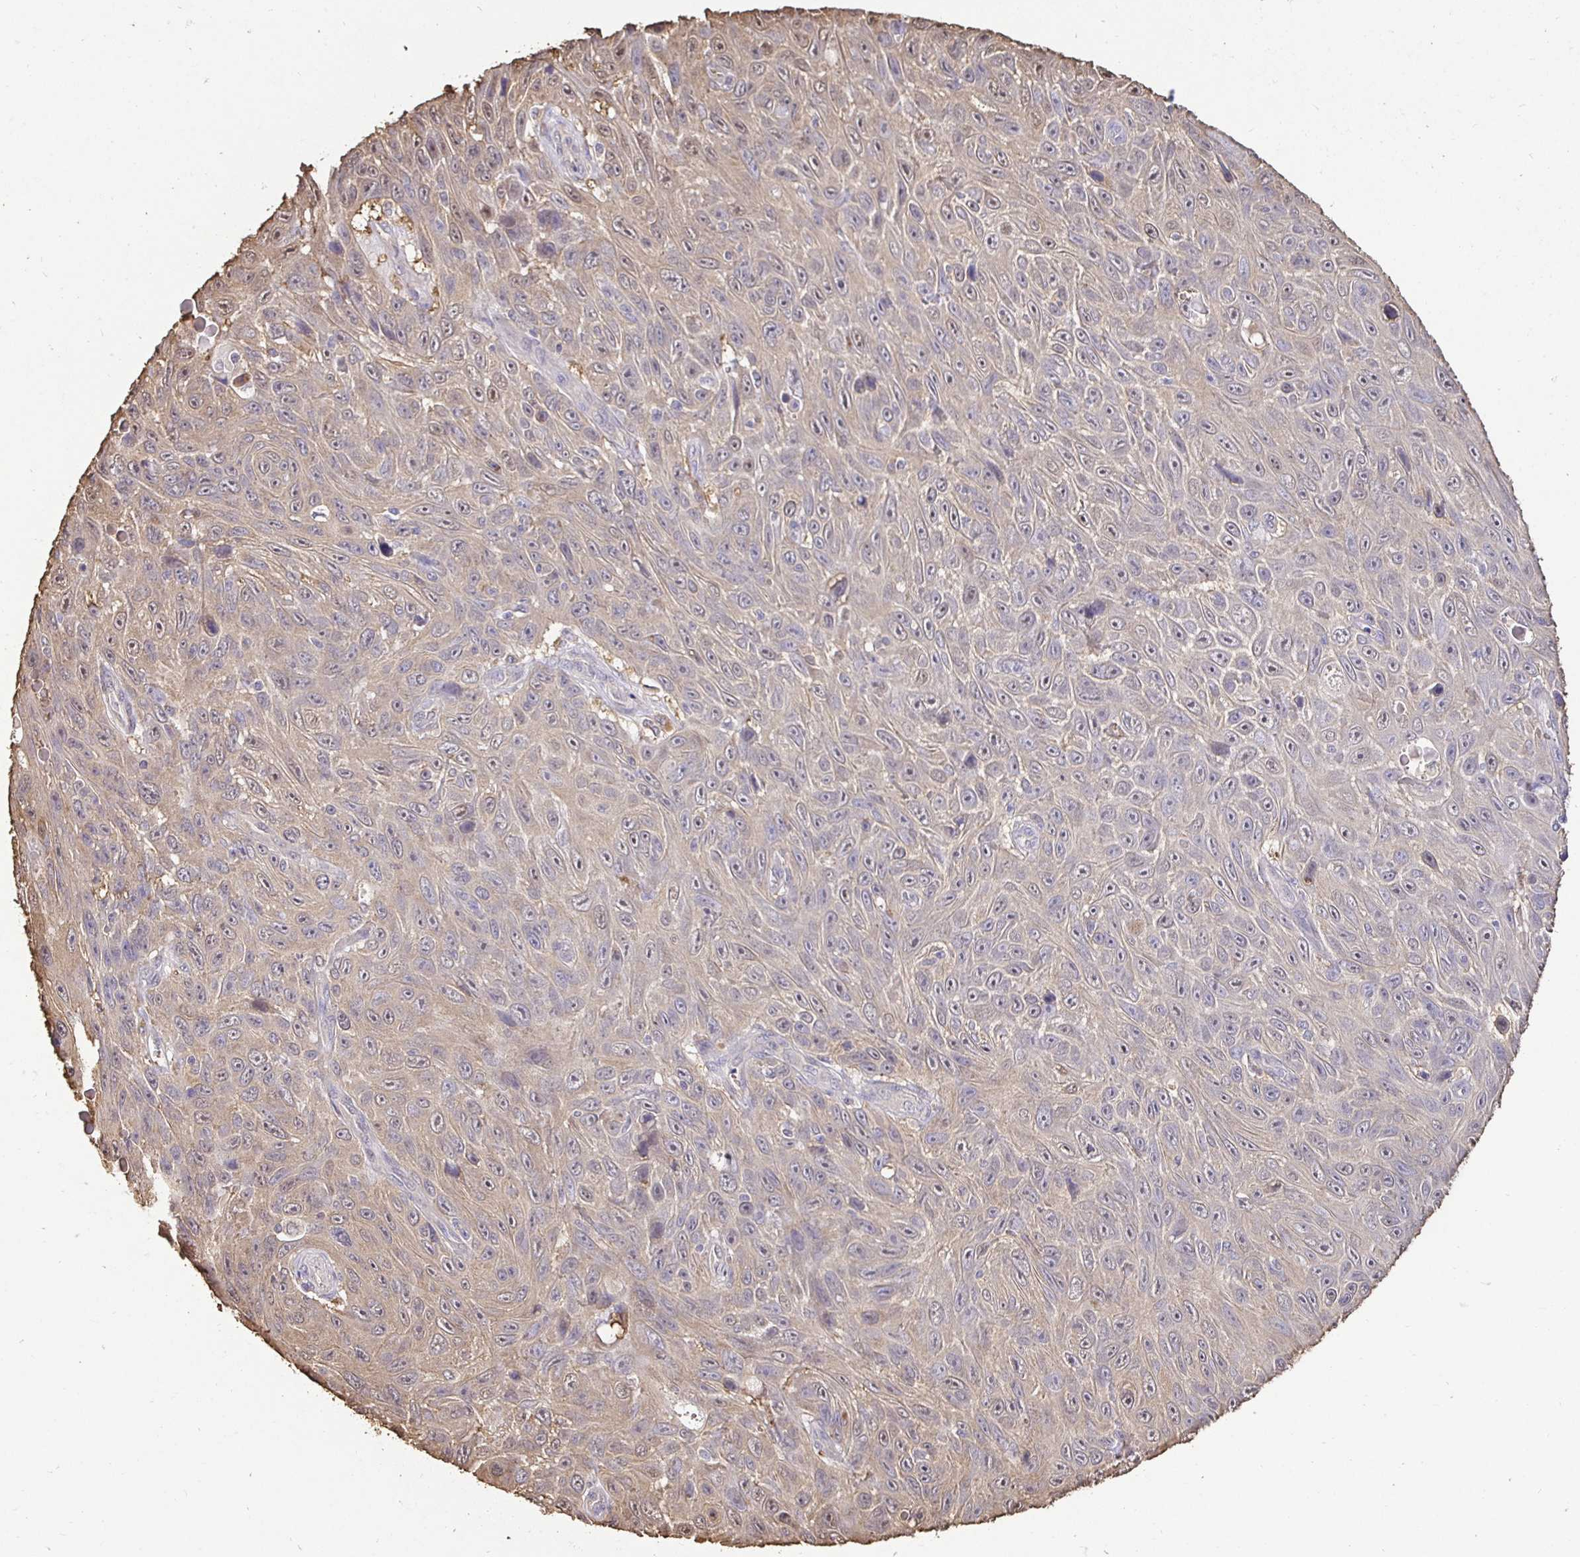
{"staining": {"intensity": "weak", "quantity": "<25%", "location": "nuclear"}, "tissue": "skin cancer", "cell_type": "Tumor cells", "image_type": "cancer", "snomed": [{"axis": "morphology", "description": "Squamous cell carcinoma, NOS"}, {"axis": "topography", "description": "Skin"}], "caption": "An IHC image of skin cancer is shown. There is no staining in tumor cells of skin cancer.", "gene": "MAPK8IP3", "patient": {"sex": "male", "age": 82}}